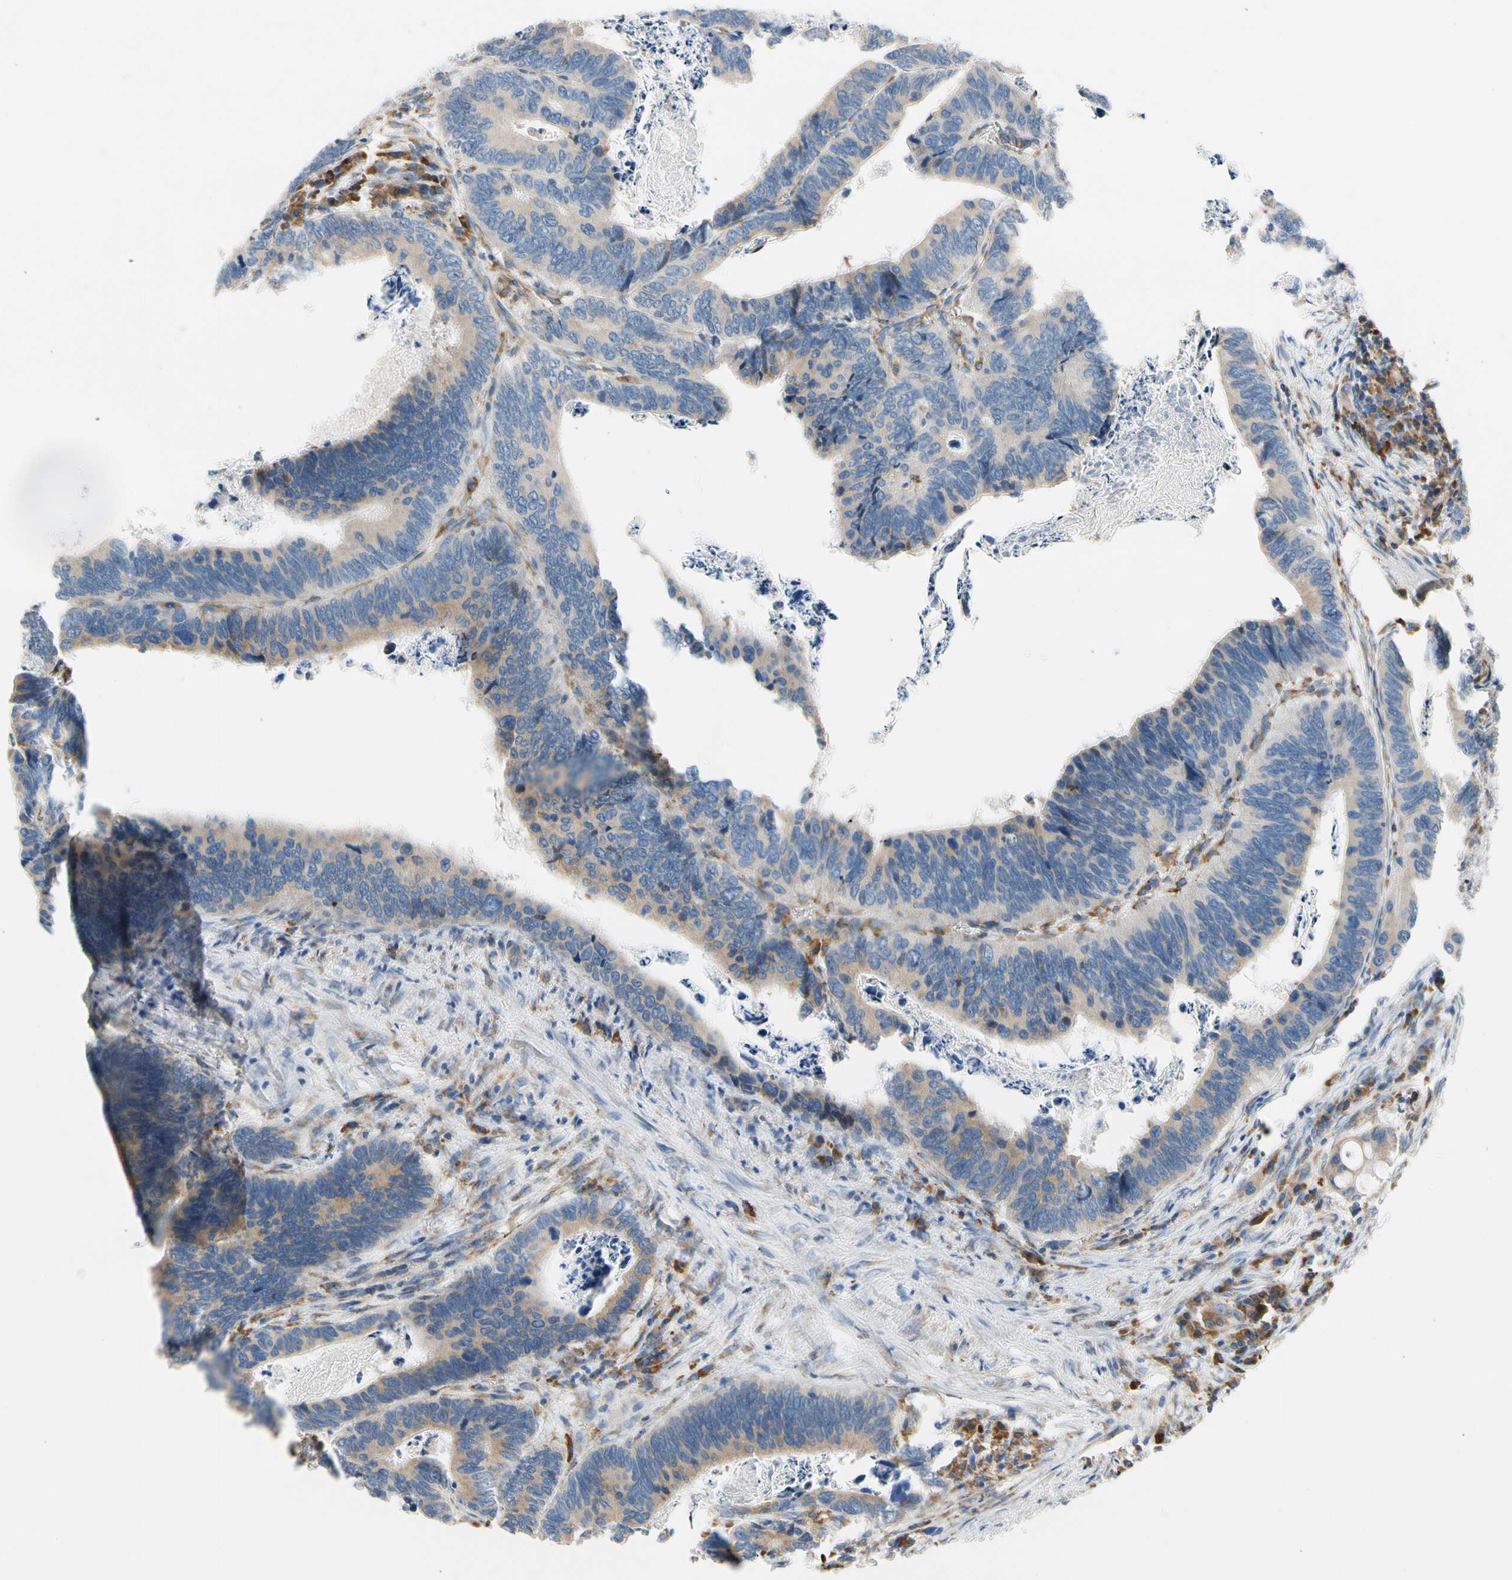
{"staining": {"intensity": "weak", "quantity": "25%-75%", "location": "cytoplasmic/membranous"}, "tissue": "colorectal cancer", "cell_type": "Tumor cells", "image_type": "cancer", "snomed": [{"axis": "morphology", "description": "Adenocarcinoma, NOS"}, {"axis": "topography", "description": "Colon"}], "caption": "Protein expression analysis of colorectal cancer (adenocarcinoma) exhibits weak cytoplasmic/membranous staining in about 25%-75% of tumor cells. The staining was performed using DAB to visualize the protein expression in brown, while the nuclei were stained in blue with hematoxylin (Magnification: 20x).", "gene": "STXBP1", "patient": {"sex": "male", "age": 72}}